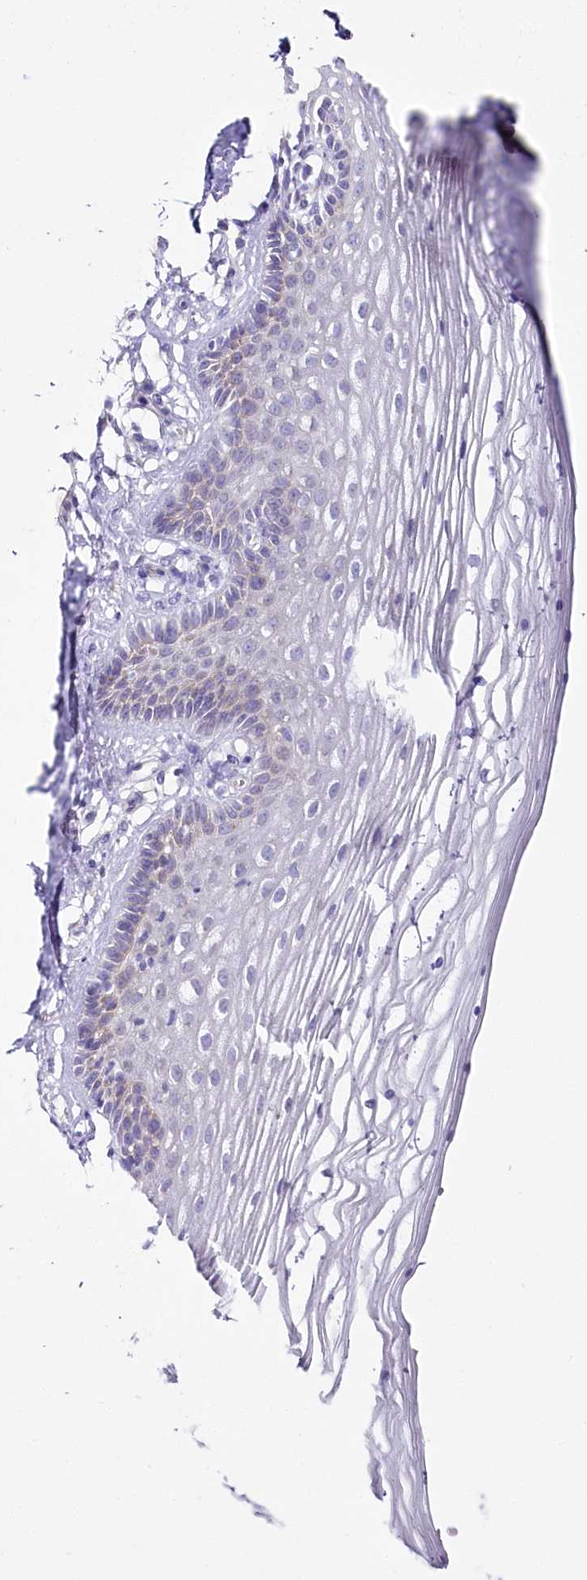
{"staining": {"intensity": "negative", "quantity": "none", "location": "none"}, "tissue": "vagina", "cell_type": "Squamous epithelial cells", "image_type": "normal", "snomed": [{"axis": "morphology", "description": "Normal tissue, NOS"}, {"axis": "topography", "description": "Vagina"}], "caption": "Immunohistochemistry (IHC) photomicrograph of unremarkable vagina: human vagina stained with DAB reveals no significant protein expression in squamous epithelial cells.", "gene": "CSN3", "patient": {"sex": "female", "age": 46}}